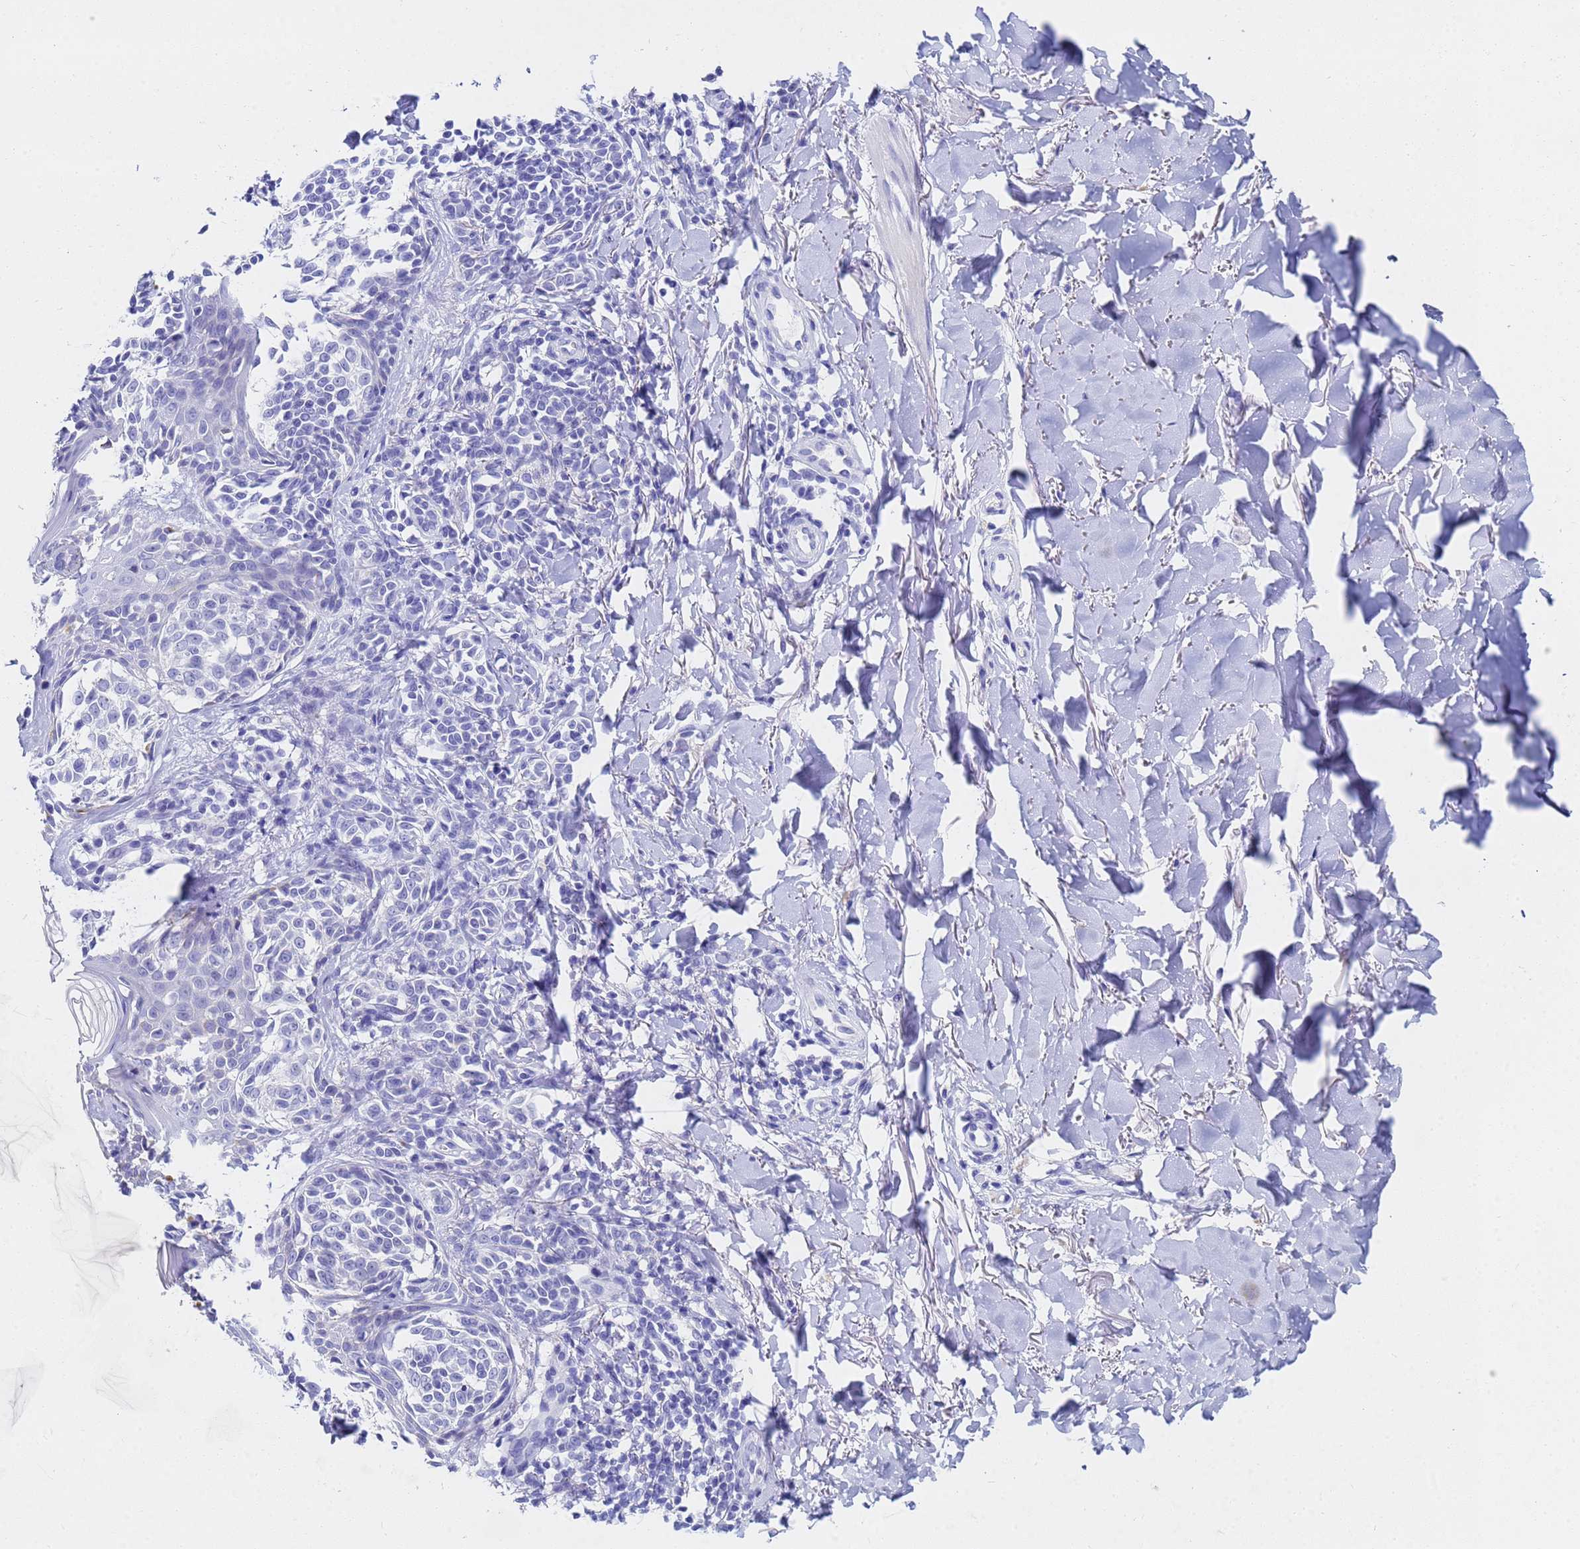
{"staining": {"intensity": "negative", "quantity": "none", "location": "none"}, "tissue": "melanoma", "cell_type": "Tumor cells", "image_type": "cancer", "snomed": [{"axis": "morphology", "description": "Malignant melanoma, NOS"}, {"axis": "topography", "description": "Skin of upper extremity"}], "caption": "Tumor cells are negative for protein expression in human malignant melanoma.", "gene": "C2orf72", "patient": {"sex": "male", "age": 40}}